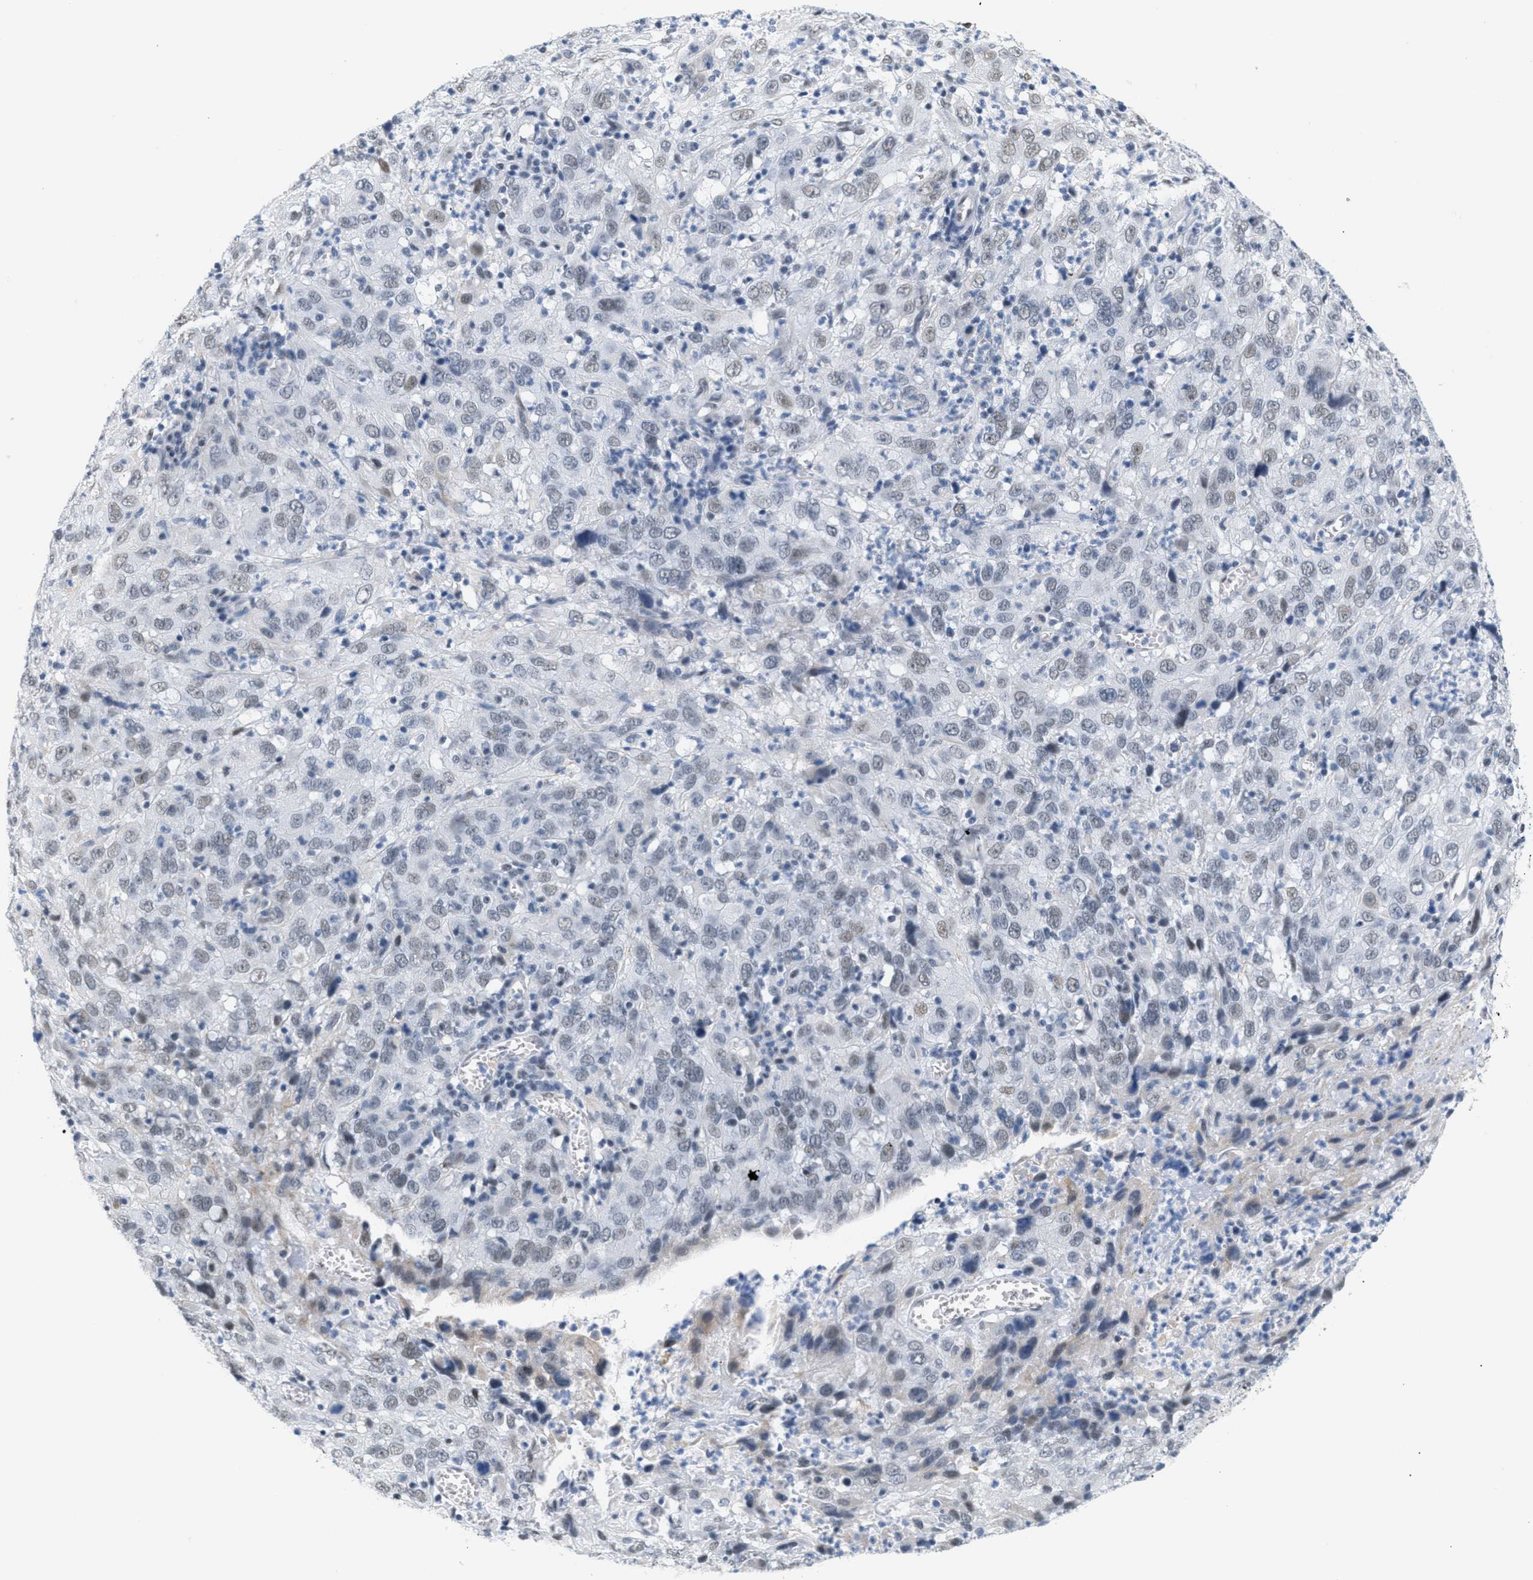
{"staining": {"intensity": "weak", "quantity": "<25%", "location": "nuclear"}, "tissue": "cervical cancer", "cell_type": "Tumor cells", "image_type": "cancer", "snomed": [{"axis": "morphology", "description": "Squamous cell carcinoma, NOS"}, {"axis": "topography", "description": "Cervix"}], "caption": "Immunohistochemical staining of cervical squamous cell carcinoma displays no significant positivity in tumor cells. (DAB (3,3'-diaminobenzidine) immunohistochemistry, high magnification).", "gene": "ELN", "patient": {"sex": "female", "age": 32}}